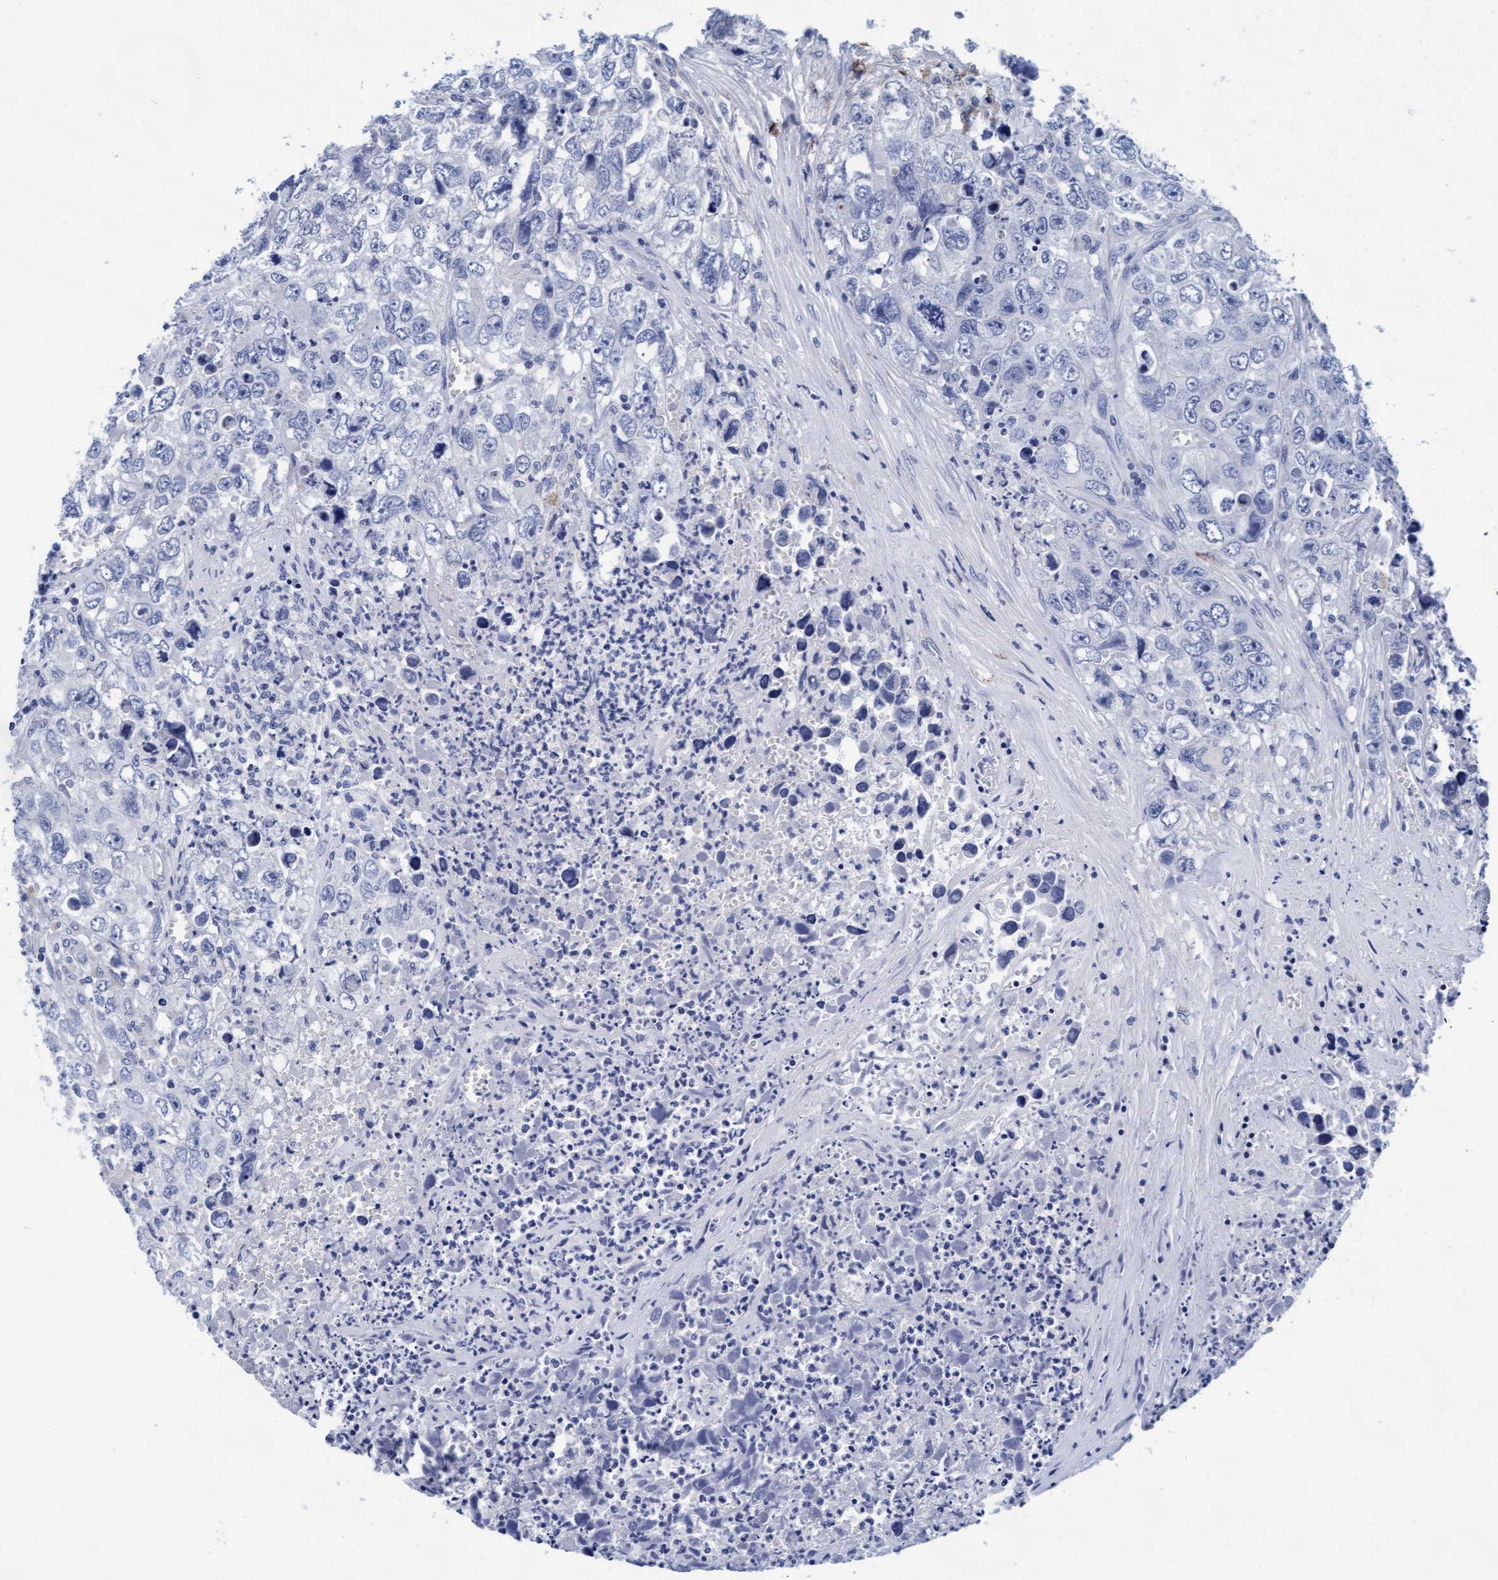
{"staining": {"intensity": "negative", "quantity": "none", "location": "none"}, "tissue": "testis cancer", "cell_type": "Tumor cells", "image_type": "cancer", "snomed": [{"axis": "morphology", "description": "Seminoma, NOS"}, {"axis": "morphology", "description": "Carcinoma, Embryonal, NOS"}, {"axis": "topography", "description": "Testis"}], "caption": "Testis cancer stained for a protein using IHC displays no expression tumor cells.", "gene": "ARSG", "patient": {"sex": "male", "age": 43}}